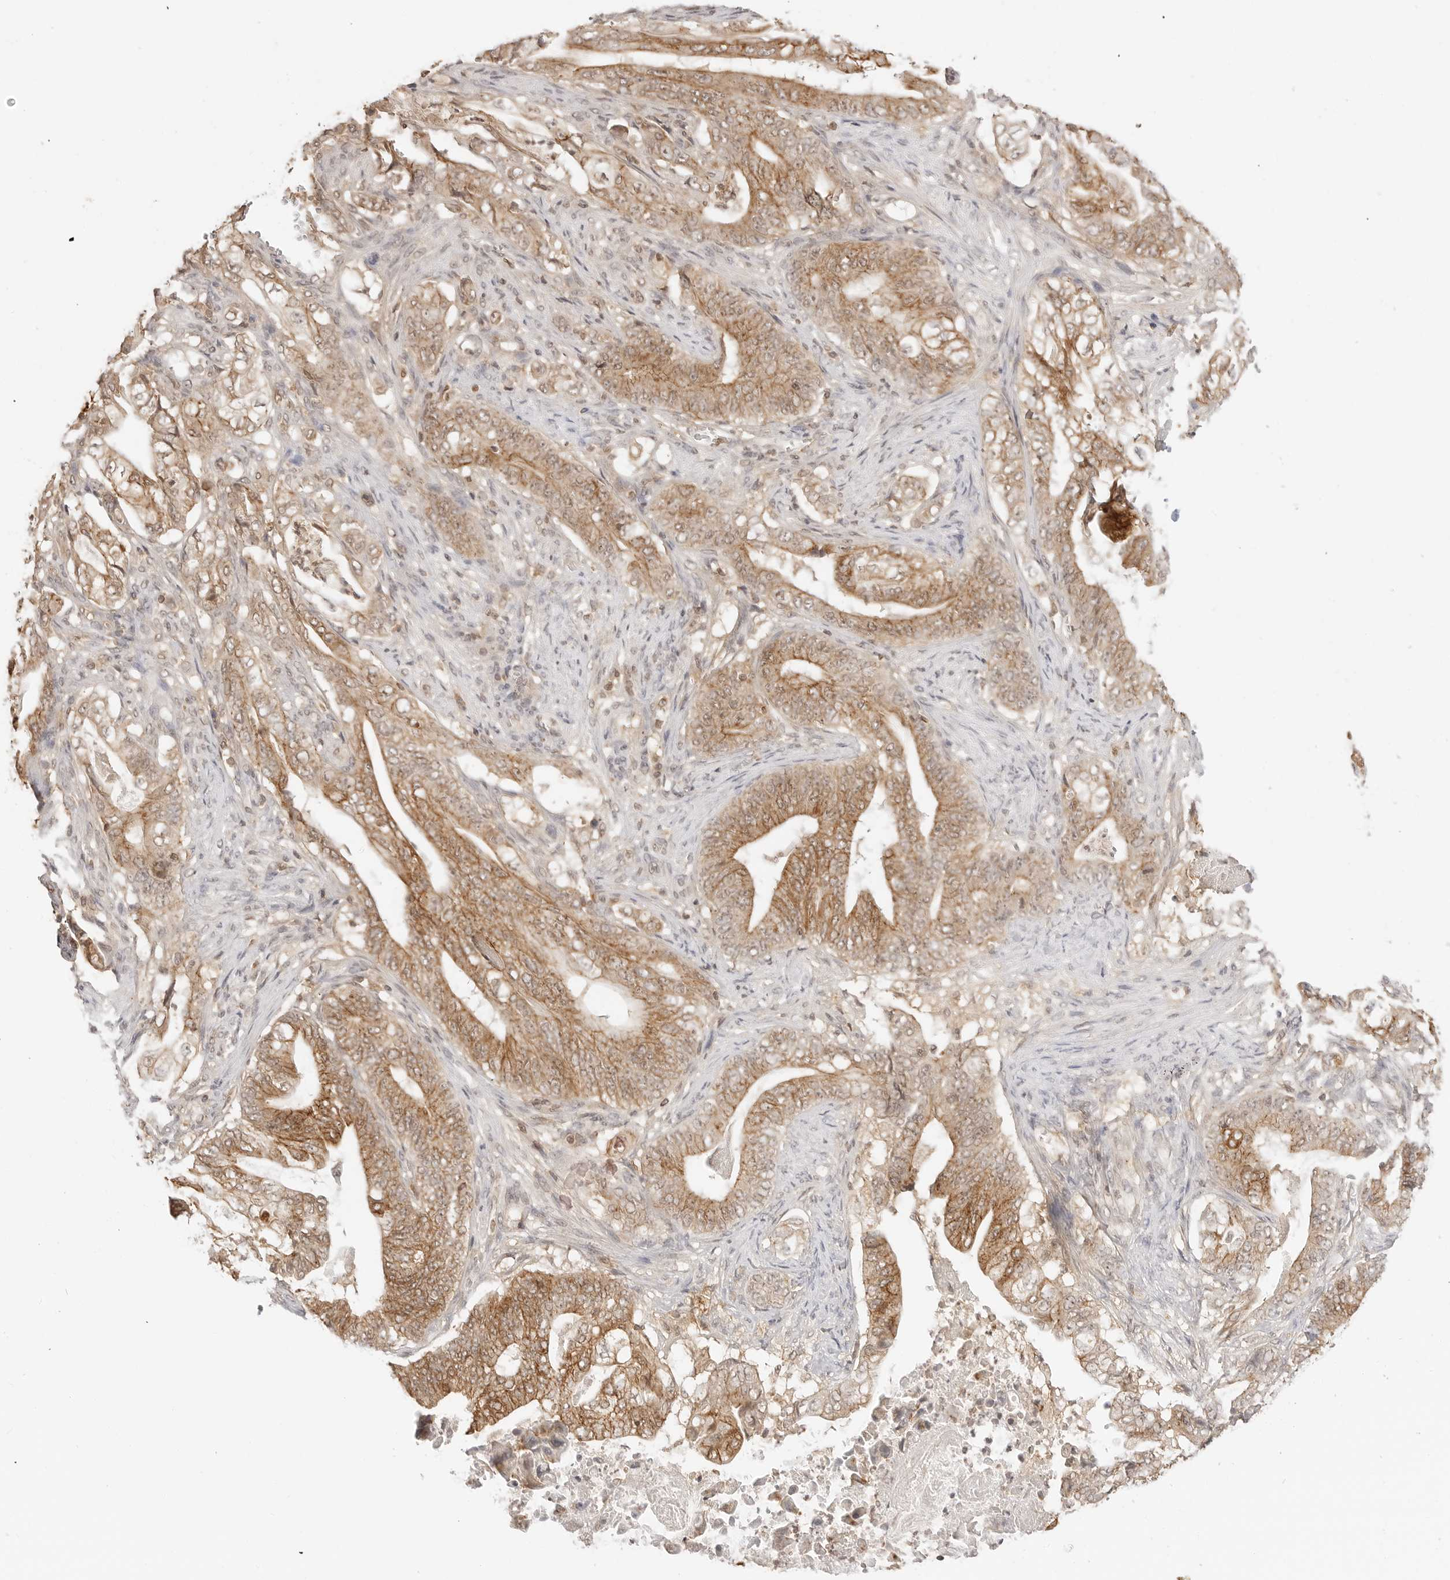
{"staining": {"intensity": "moderate", "quantity": ">75%", "location": "cytoplasmic/membranous"}, "tissue": "stomach cancer", "cell_type": "Tumor cells", "image_type": "cancer", "snomed": [{"axis": "morphology", "description": "Adenocarcinoma, NOS"}, {"axis": "topography", "description": "Stomach"}], "caption": "Brown immunohistochemical staining in human stomach adenocarcinoma demonstrates moderate cytoplasmic/membranous expression in about >75% of tumor cells.", "gene": "EPHA1", "patient": {"sex": "female", "age": 73}}